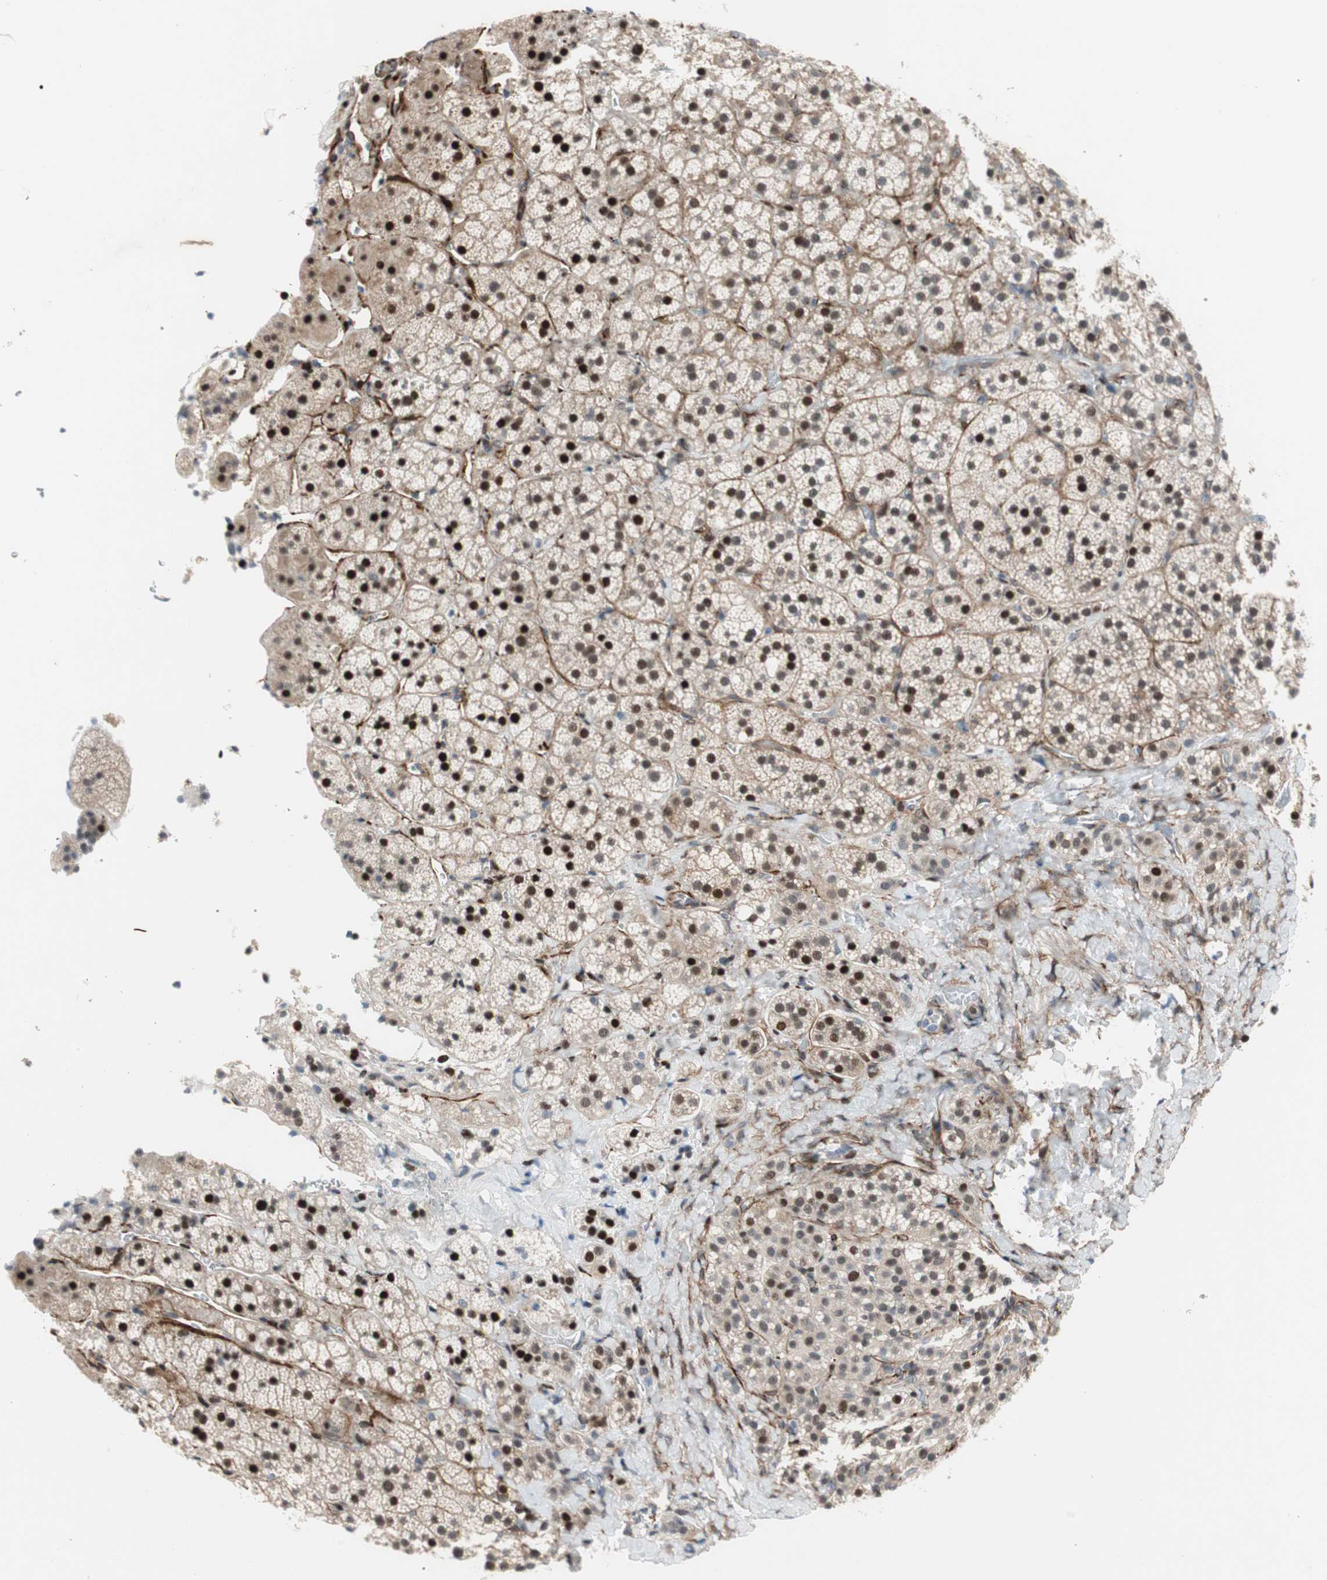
{"staining": {"intensity": "strong", "quantity": ">75%", "location": "nuclear"}, "tissue": "adrenal gland", "cell_type": "Glandular cells", "image_type": "normal", "snomed": [{"axis": "morphology", "description": "Normal tissue, NOS"}, {"axis": "topography", "description": "Adrenal gland"}], "caption": "Strong nuclear positivity is appreciated in about >75% of glandular cells in benign adrenal gland.", "gene": "FBXO44", "patient": {"sex": "female", "age": 44}}